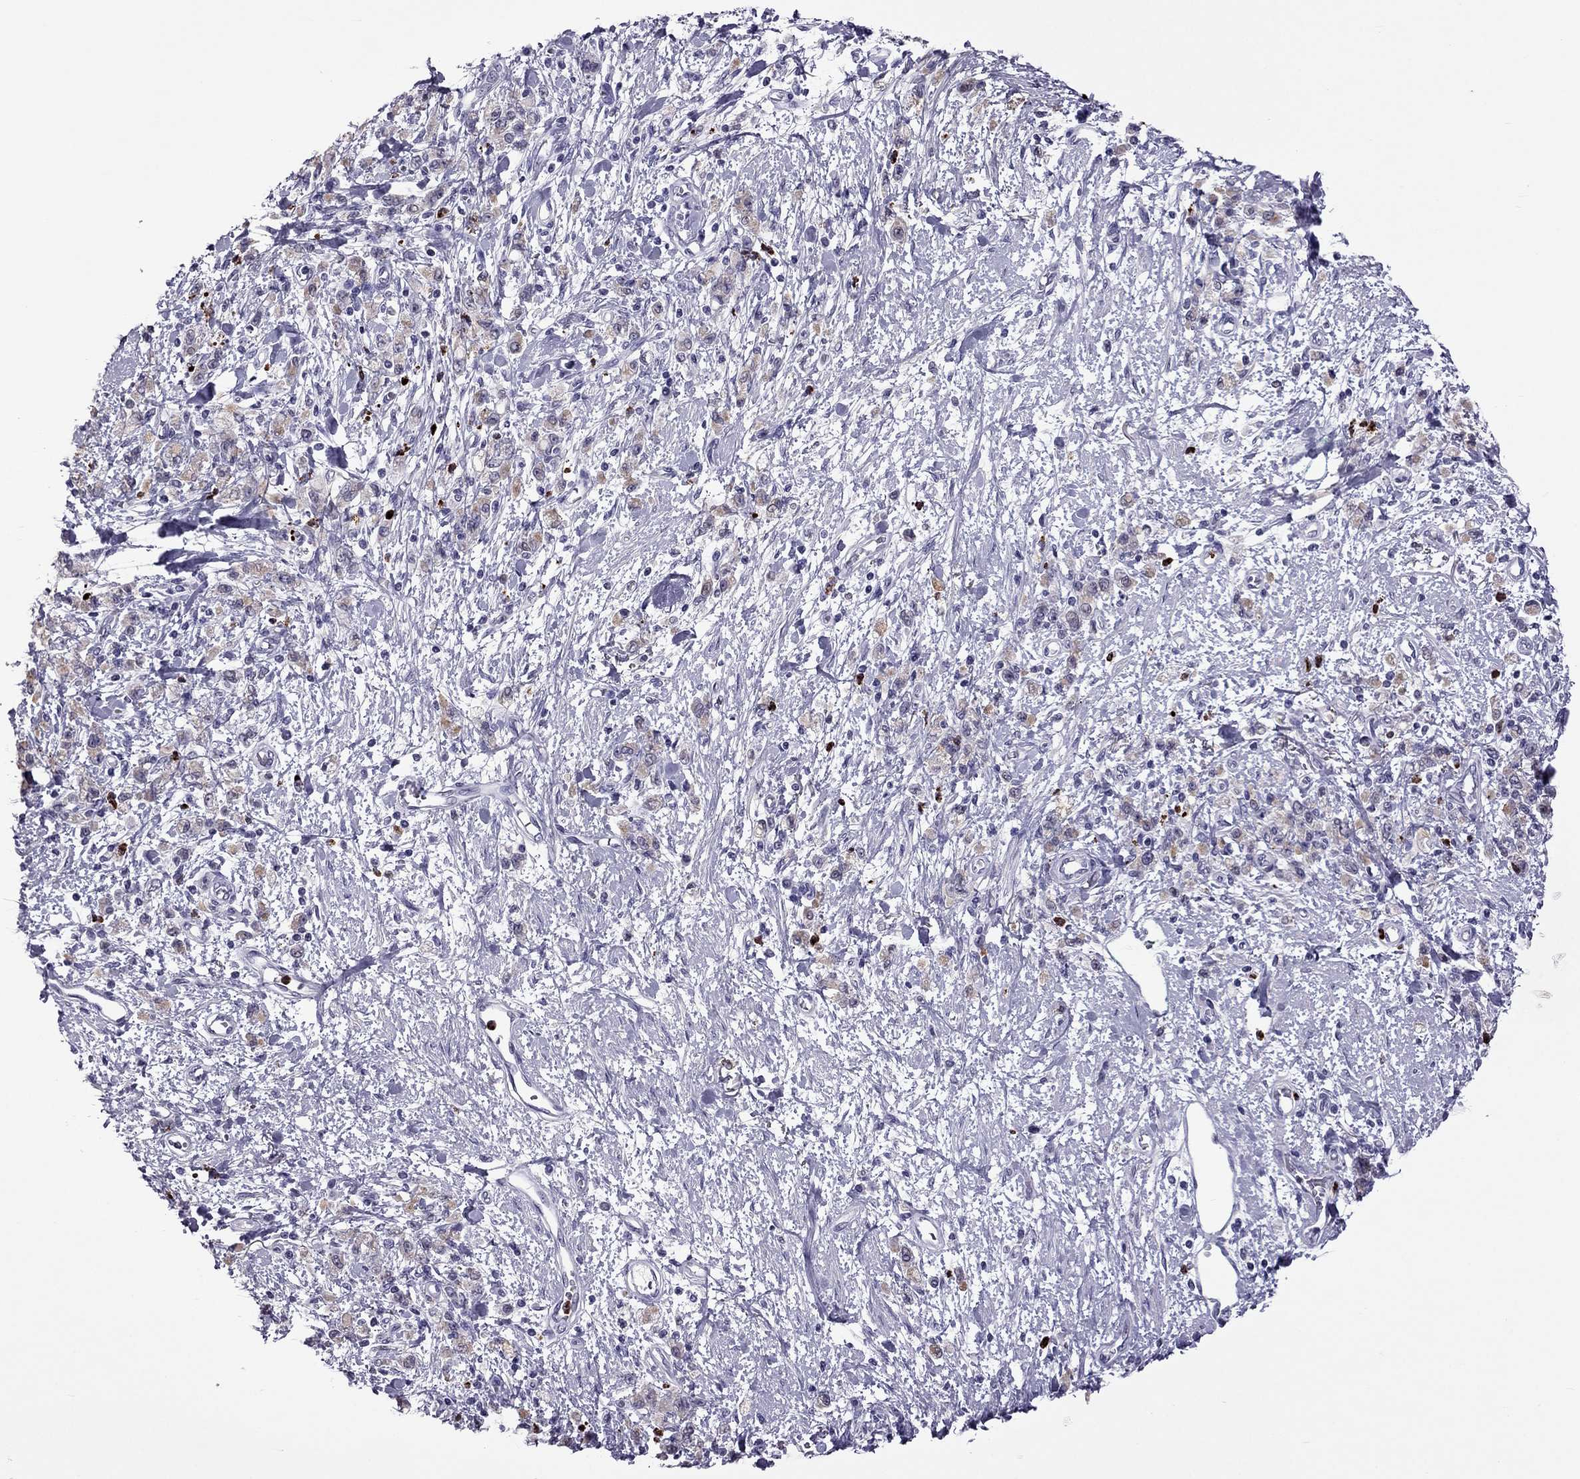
{"staining": {"intensity": "weak", "quantity": "25%-75%", "location": "cytoplasmic/membranous"}, "tissue": "stomach cancer", "cell_type": "Tumor cells", "image_type": "cancer", "snomed": [{"axis": "morphology", "description": "Adenocarcinoma, NOS"}, {"axis": "topography", "description": "Stomach"}], "caption": "Immunohistochemical staining of stomach adenocarcinoma exhibits low levels of weak cytoplasmic/membranous protein staining in approximately 25%-75% of tumor cells.", "gene": "CCL27", "patient": {"sex": "male", "age": 77}}